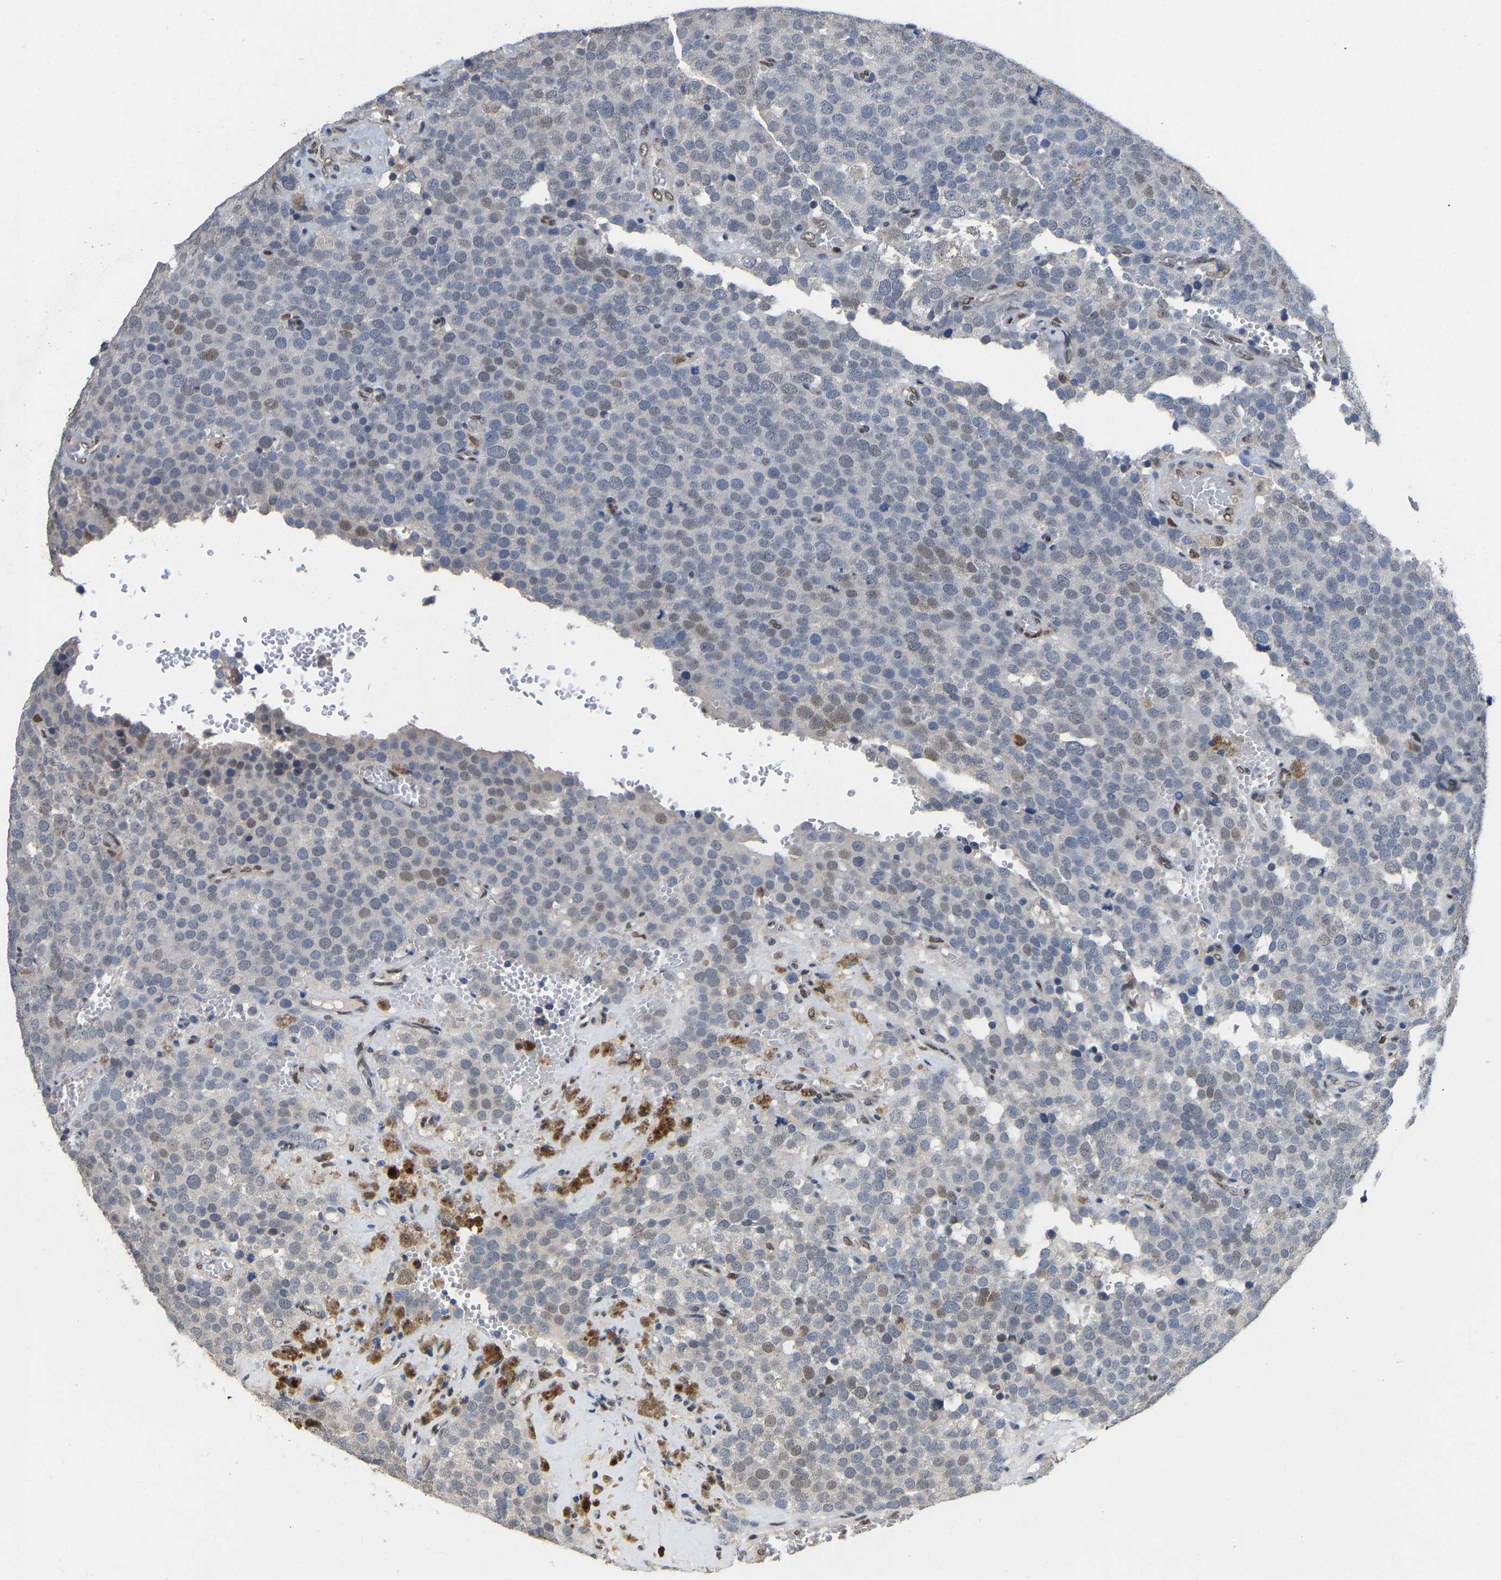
{"staining": {"intensity": "moderate", "quantity": "25%-75%", "location": "nuclear"}, "tissue": "testis cancer", "cell_type": "Tumor cells", "image_type": "cancer", "snomed": [{"axis": "morphology", "description": "Normal tissue, NOS"}, {"axis": "morphology", "description": "Seminoma, NOS"}, {"axis": "topography", "description": "Testis"}], "caption": "Tumor cells display moderate nuclear positivity in approximately 25%-75% of cells in testis cancer (seminoma). The staining is performed using DAB brown chromogen to label protein expression. The nuclei are counter-stained blue using hematoxylin.", "gene": "QKI", "patient": {"sex": "male", "age": 71}}